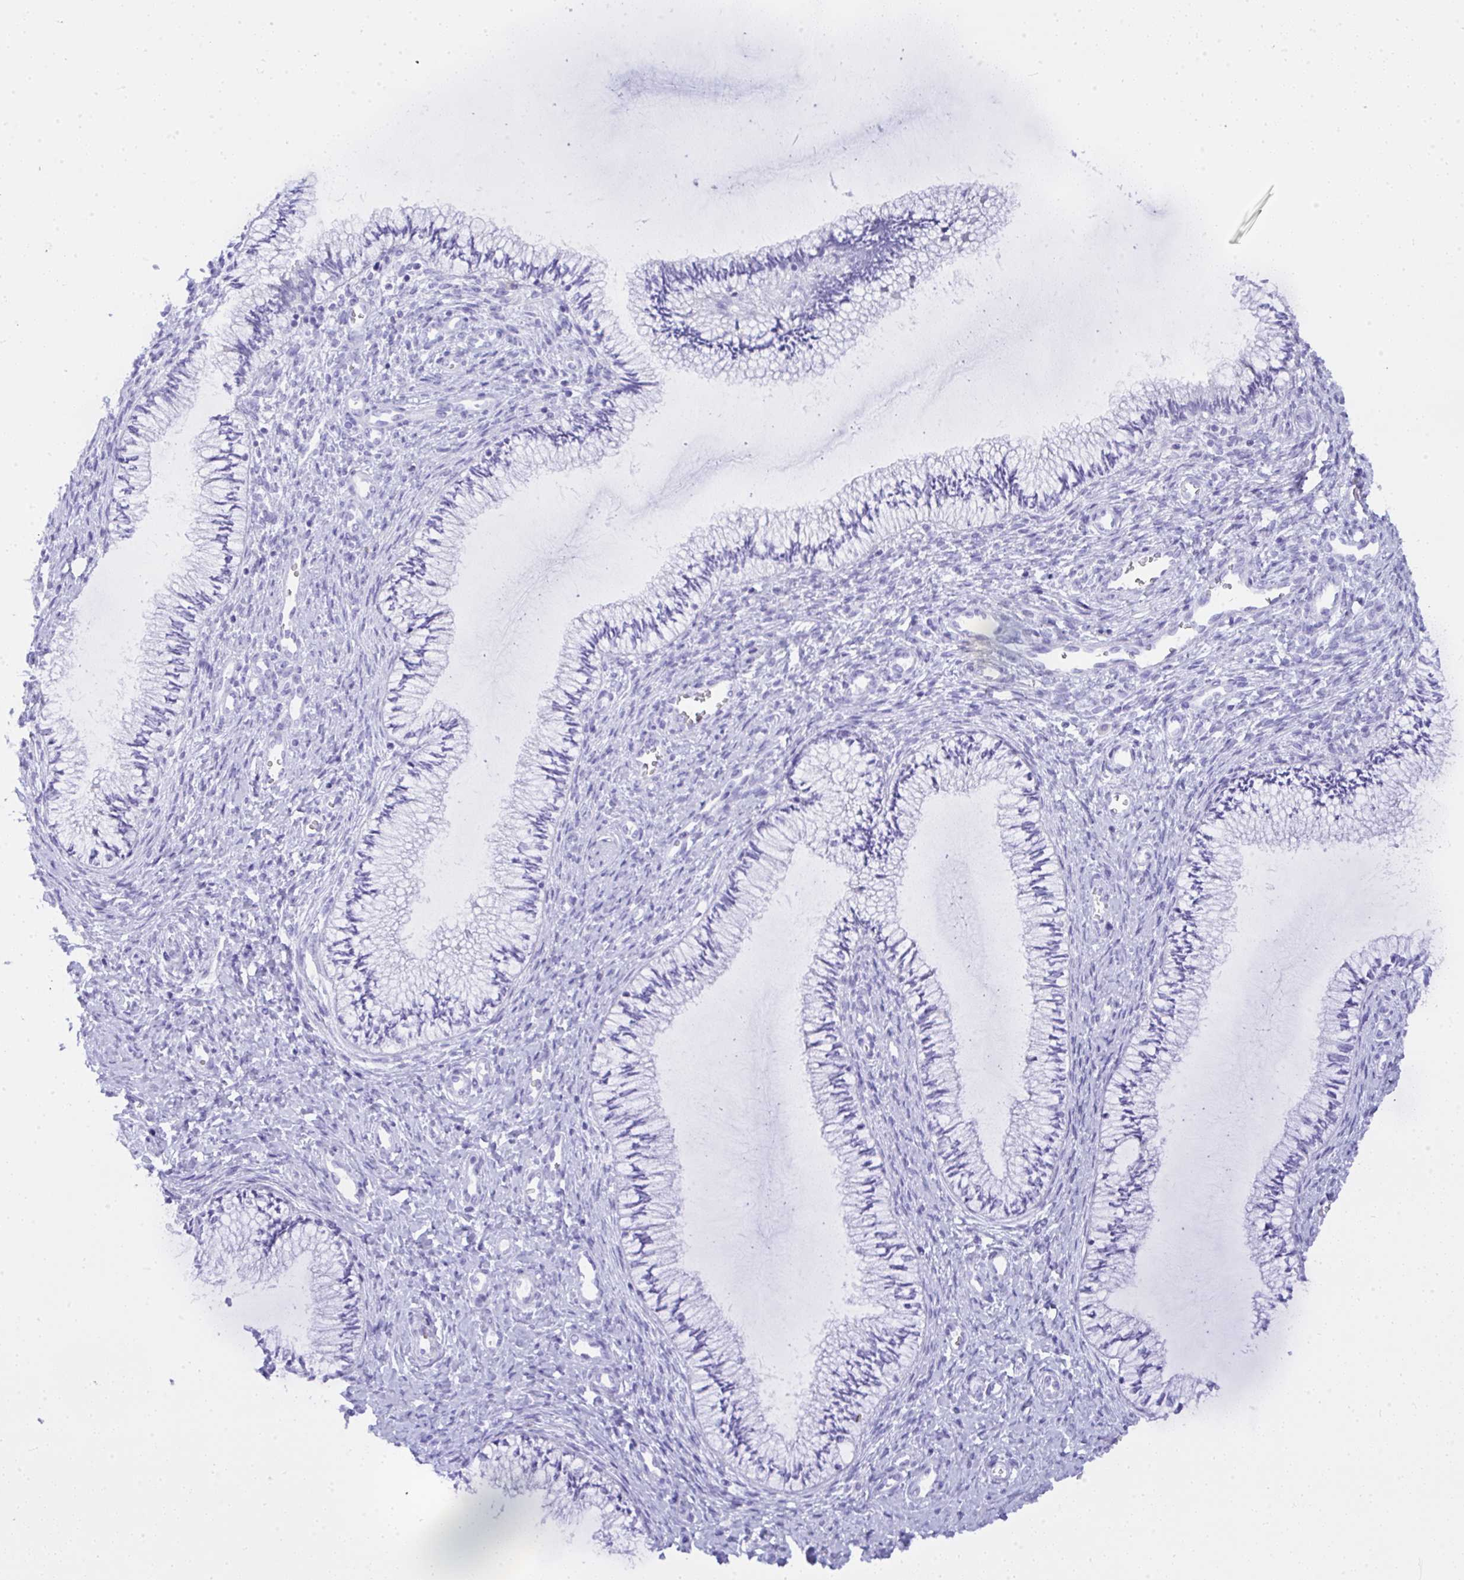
{"staining": {"intensity": "negative", "quantity": "none", "location": "none"}, "tissue": "cervix", "cell_type": "Glandular cells", "image_type": "normal", "snomed": [{"axis": "morphology", "description": "Normal tissue, NOS"}, {"axis": "topography", "description": "Cervix"}], "caption": "DAB (3,3'-diaminobenzidine) immunohistochemical staining of unremarkable human cervix shows no significant positivity in glandular cells.", "gene": "SEL1L2", "patient": {"sex": "female", "age": 24}}